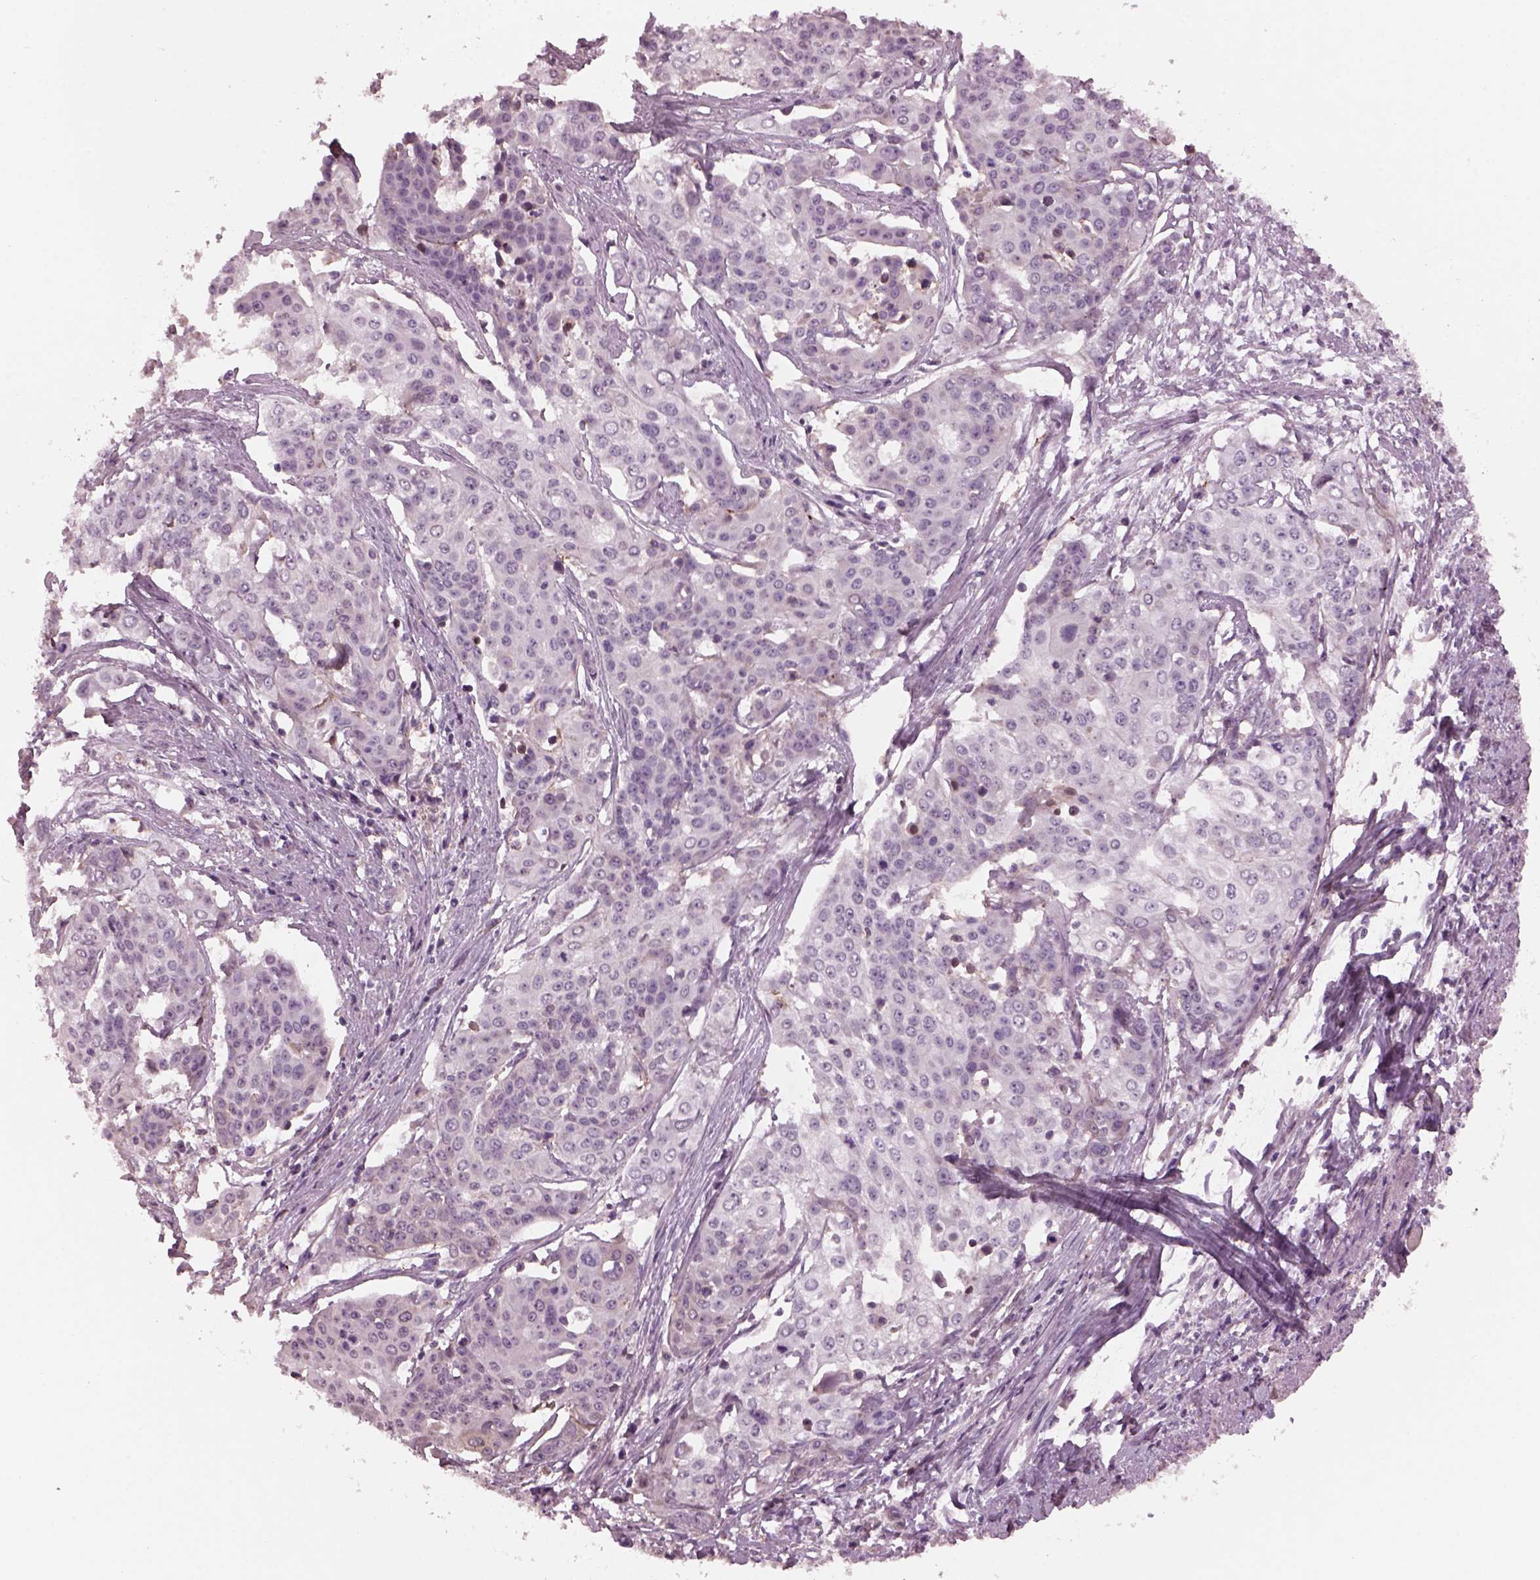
{"staining": {"intensity": "negative", "quantity": "none", "location": "none"}, "tissue": "cervical cancer", "cell_type": "Tumor cells", "image_type": "cancer", "snomed": [{"axis": "morphology", "description": "Squamous cell carcinoma, NOS"}, {"axis": "topography", "description": "Cervix"}], "caption": "This is a micrograph of immunohistochemistry (IHC) staining of cervical squamous cell carcinoma, which shows no expression in tumor cells.", "gene": "SRI", "patient": {"sex": "female", "age": 39}}